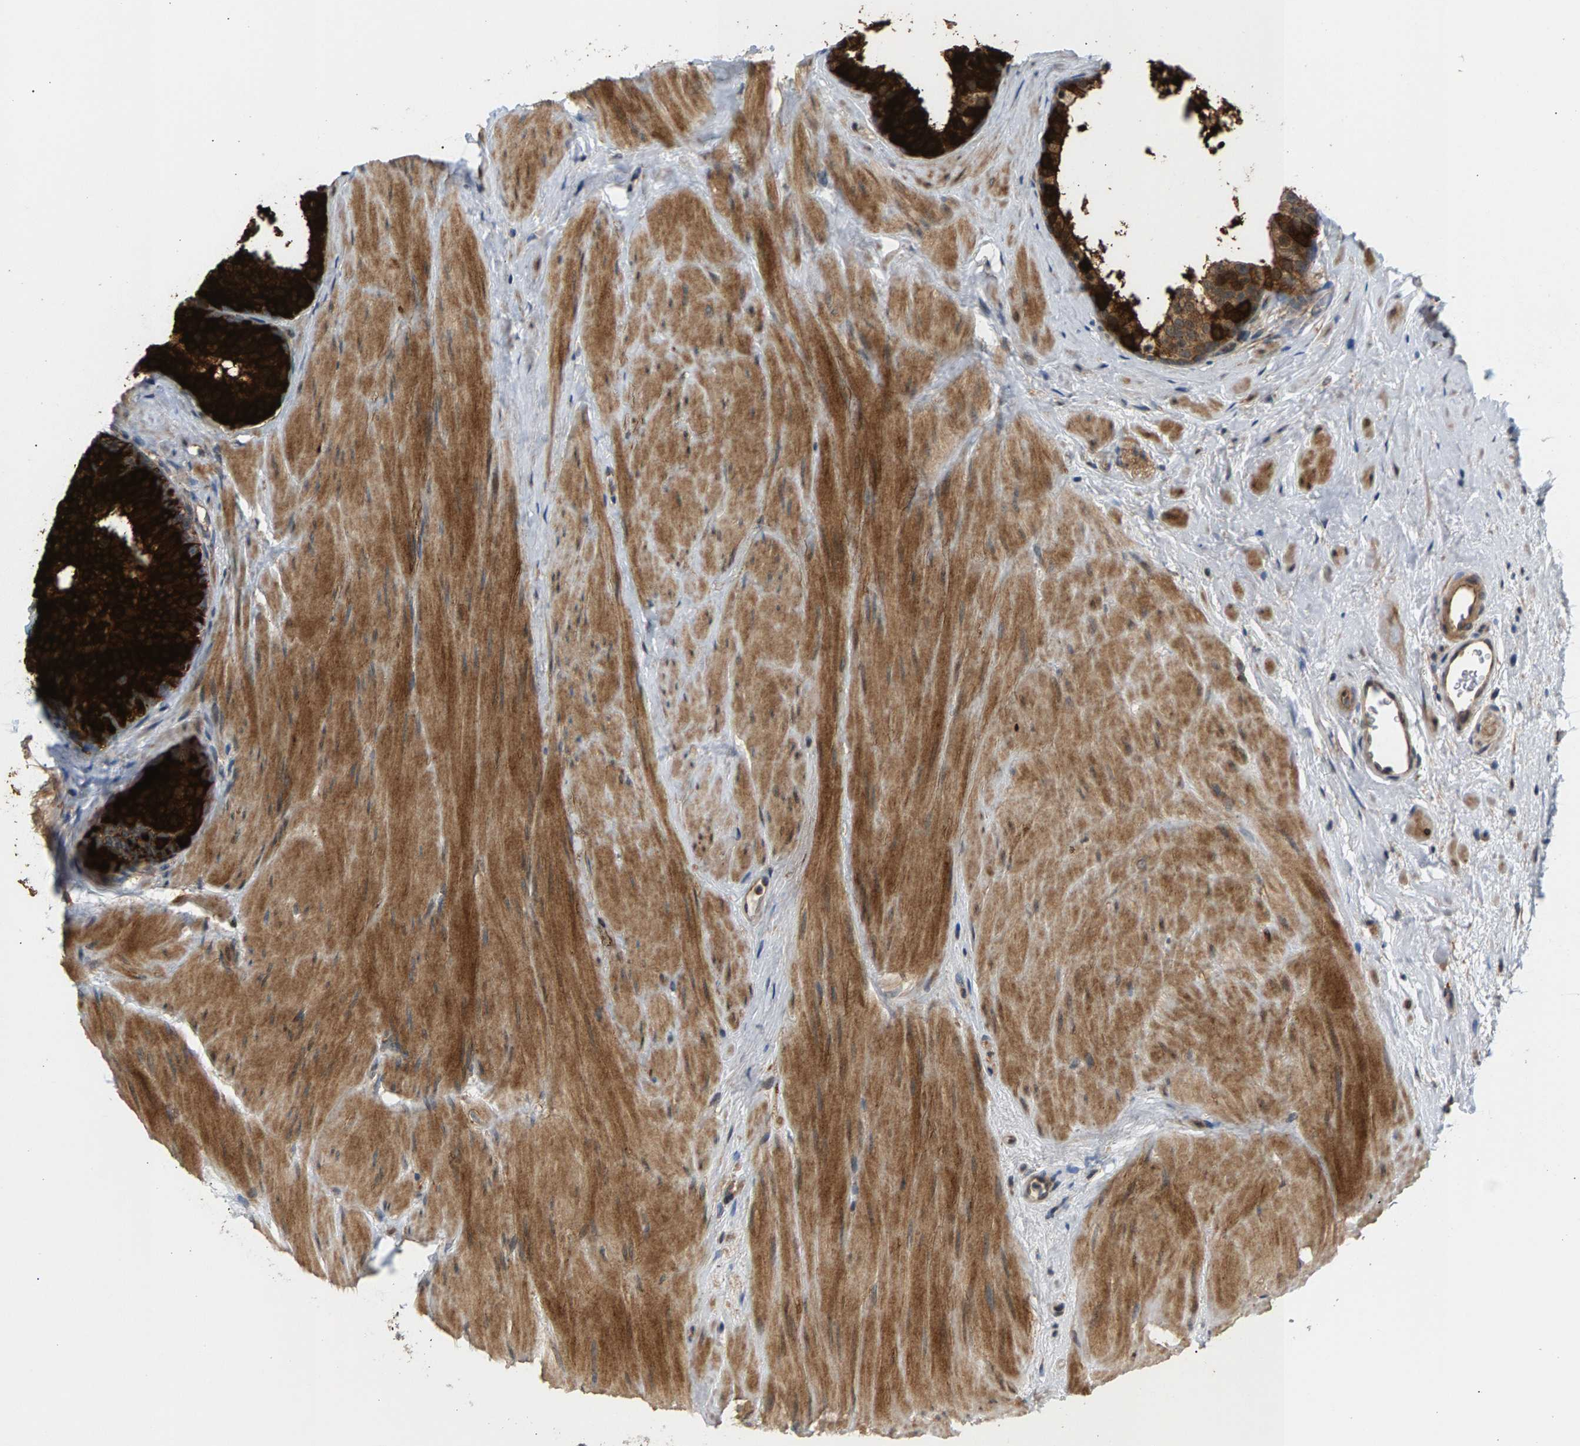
{"staining": {"intensity": "strong", "quantity": ">75%", "location": "cytoplasmic/membranous"}, "tissue": "prostate", "cell_type": "Glandular cells", "image_type": "normal", "snomed": [{"axis": "morphology", "description": "Normal tissue, NOS"}, {"axis": "topography", "description": "Prostate"}], "caption": "IHC (DAB (3,3'-diaminobenzidine)) staining of benign prostate exhibits strong cytoplasmic/membranous protein expression in approximately >75% of glandular cells.", "gene": "MAP2K5", "patient": {"sex": "male", "age": 60}}